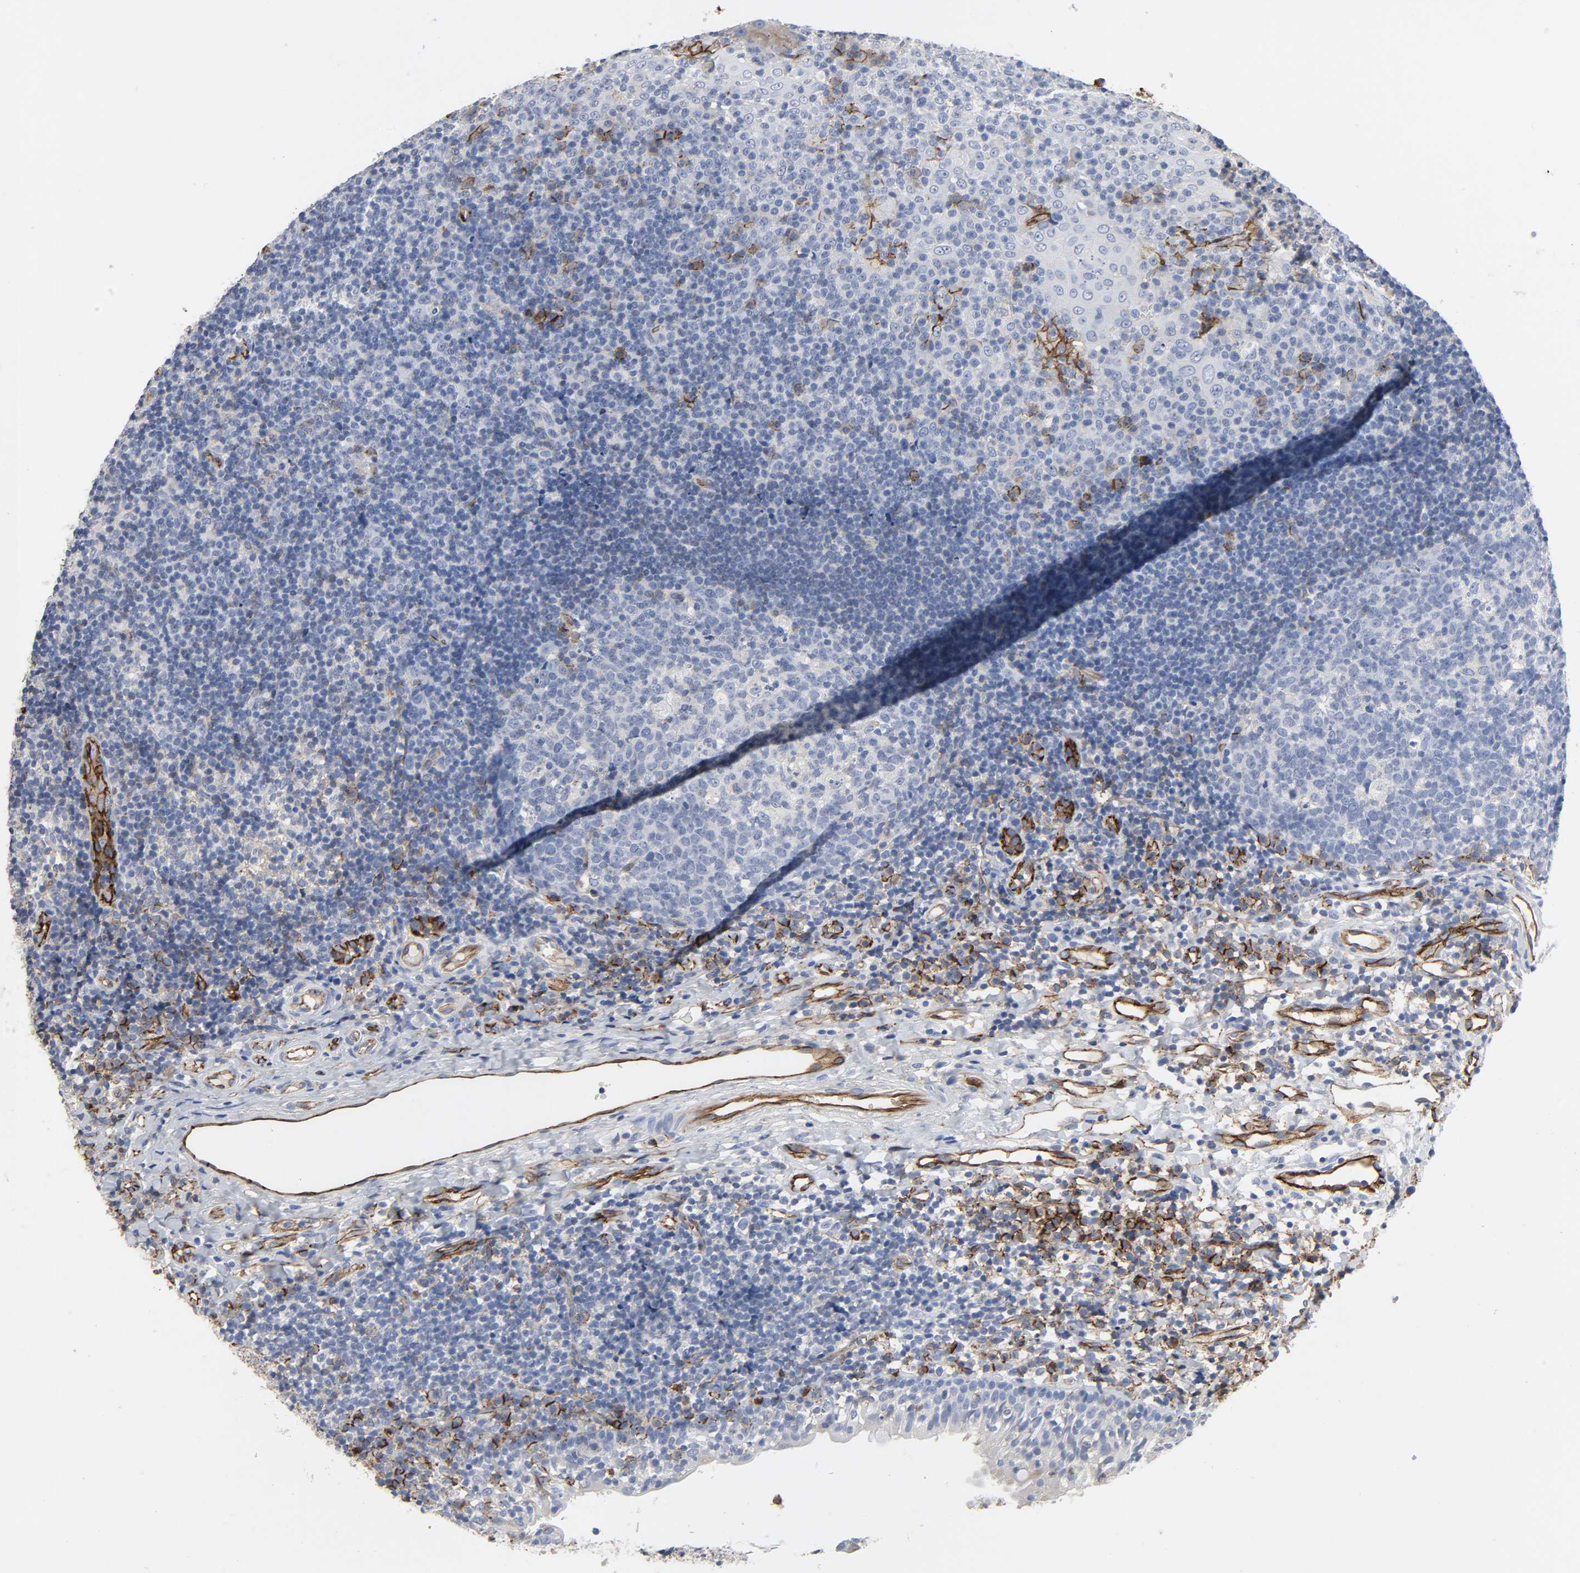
{"staining": {"intensity": "negative", "quantity": "none", "location": "none"}, "tissue": "tonsil", "cell_type": "Germinal center cells", "image_type": "normal", "snomed": [{"axis": "morphology", "description": "Normal tissue, NOS"}, {"axis": "topography", "description": "Tonsil"}], "caption": "Immunohistochemical staining of normal tonsil shows no significant expression in germinal center cells. (DAB immunohistochemistry (IHC) visualized using brightfield microscopy, high magnification).", "gene": "PECAM1", "patient": {"sex": "female", "age": 40}}